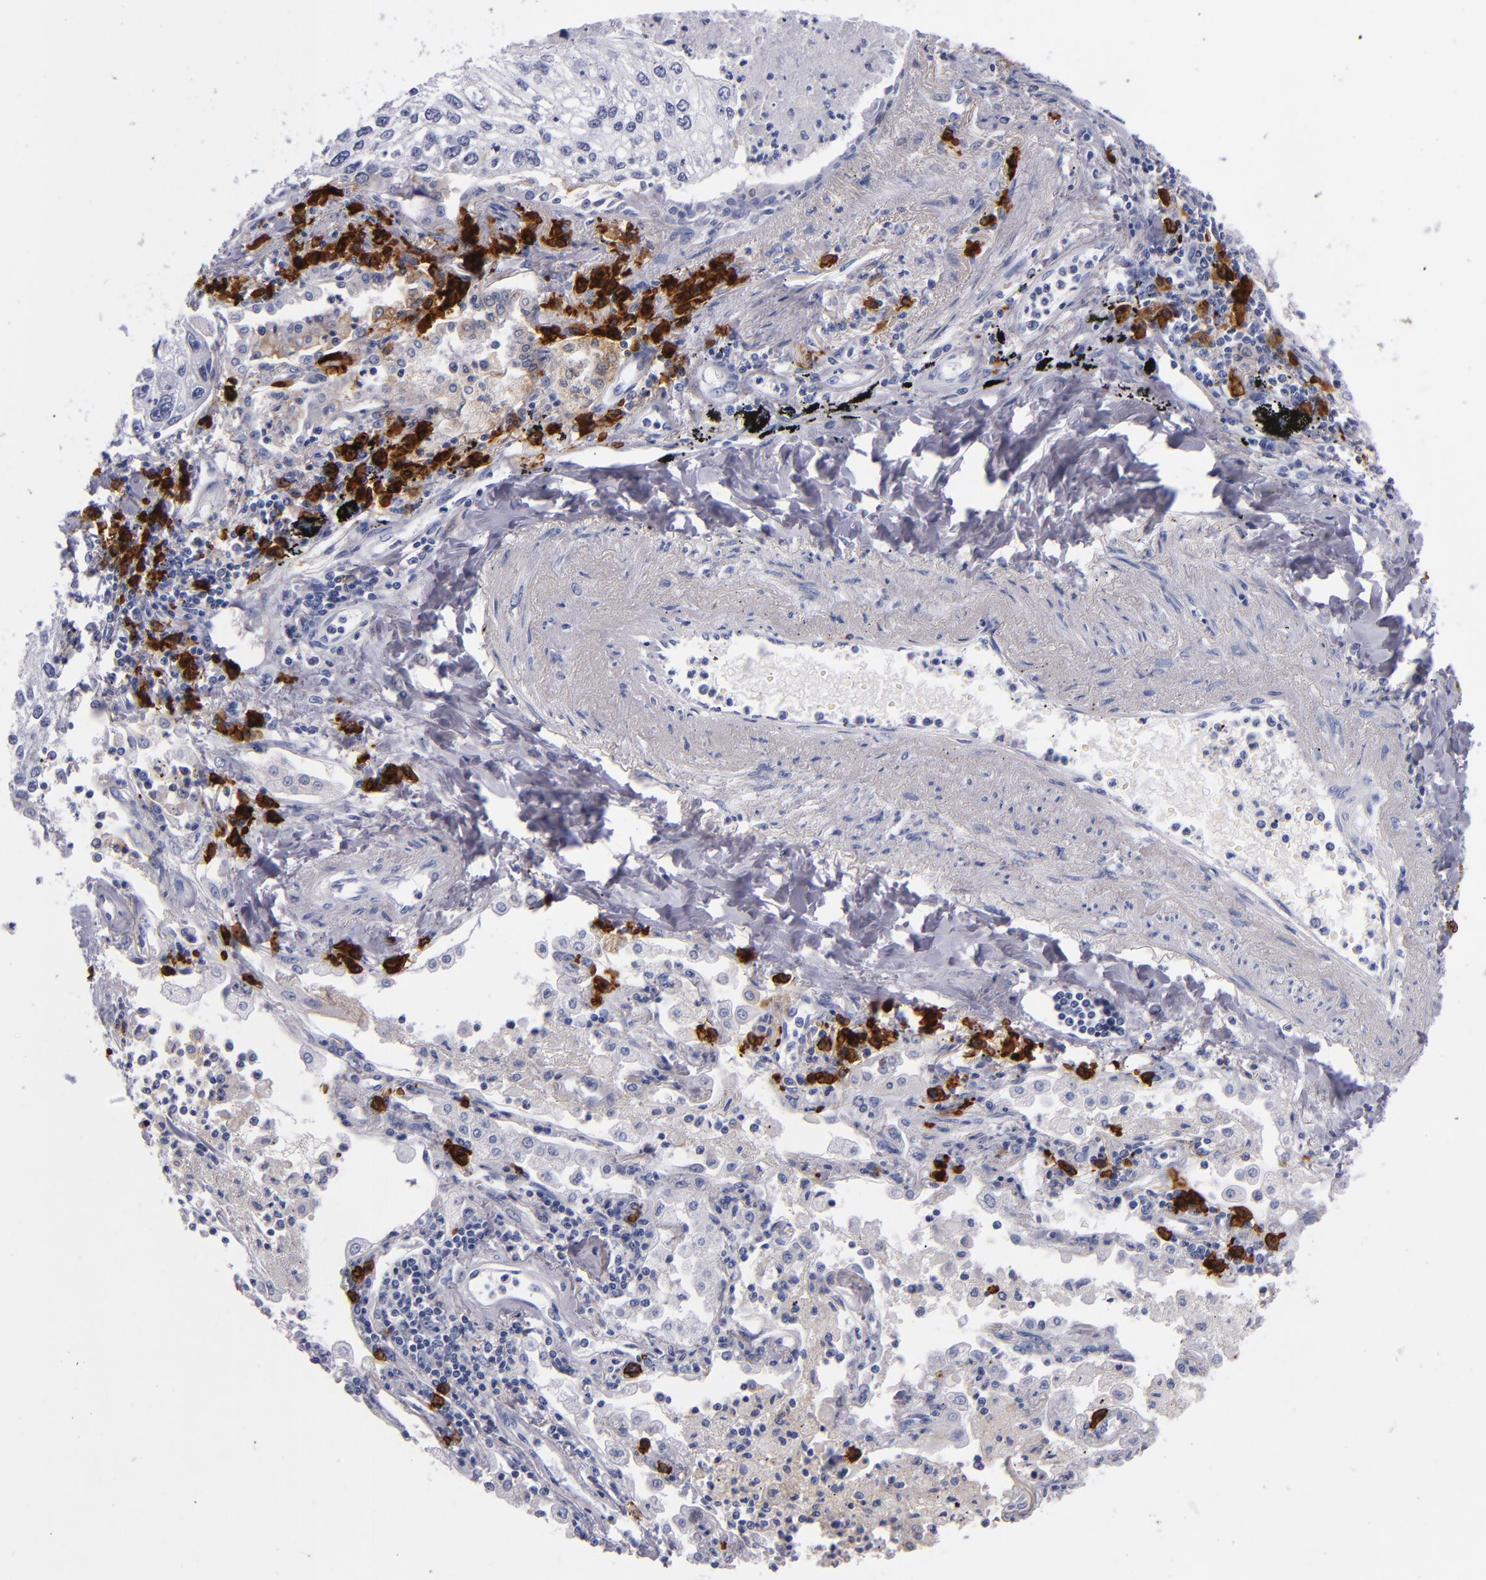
{"staining": {"intensity": "negative", "quantity": "none", "location": "none"}, "tissue": "lung cancer", "cell_type": "Tumor cells", "image_type": "cancer", "snomed": [{"axis": "morphology", "description": "Squamous cell carcinoma, NOS"}, {"axis": "topography", "description": "Lung"}], "caption": "A high-resolution image shows IHC staining of lung squamous cell carcinoma, which reveals no significant positivity in tumor cells.", "gene": "CD38", "patient": {"sex": "male", "age": 75}}